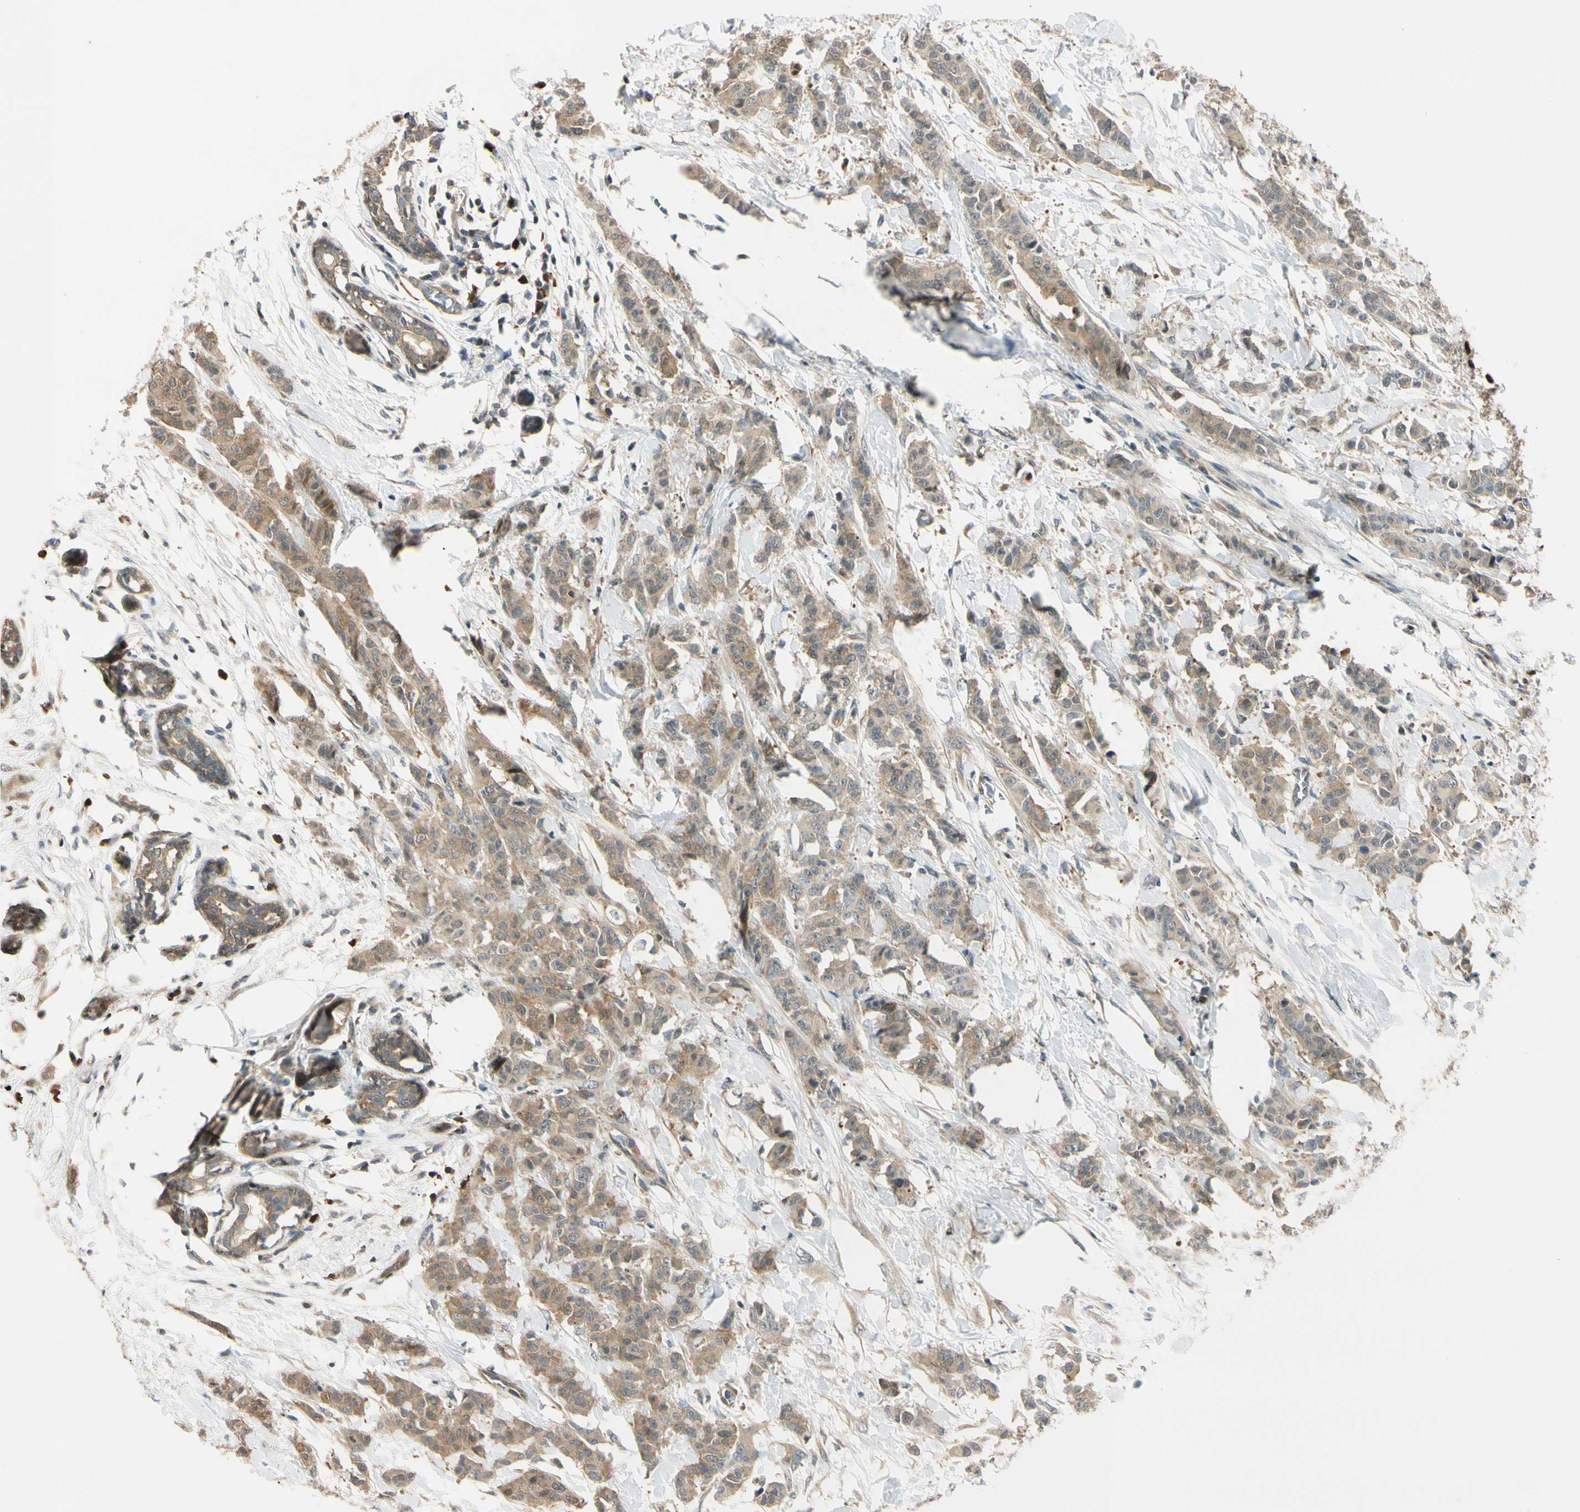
{"staining": {"intensity": "moderate", "quantity": ">75%", "location": "cytoplasmic/membranous"}, "tissue": "breast cancer", "cell_type": "Tumor cells", "image_type": "cancer", "snomed": [{"axis": "morphology", "description": "Normal tissue, NOS"}, {"axis": "morphology", "description": "Duct carcinoma"}, {"axis": "topography", "description": "Breast"}], "caption": "IHC of human infiltrating ductal carcinoma (breast) displays medium levels of moderate cytoplasmic/membranous positivity in about >75% of tumor cells. (DAB (3,3'-diaminobenzidine) IHC with brightfield microscopy, high magnification).", "gene": "RASGRF1", "patient": {"sex": "female", "age": 40}}